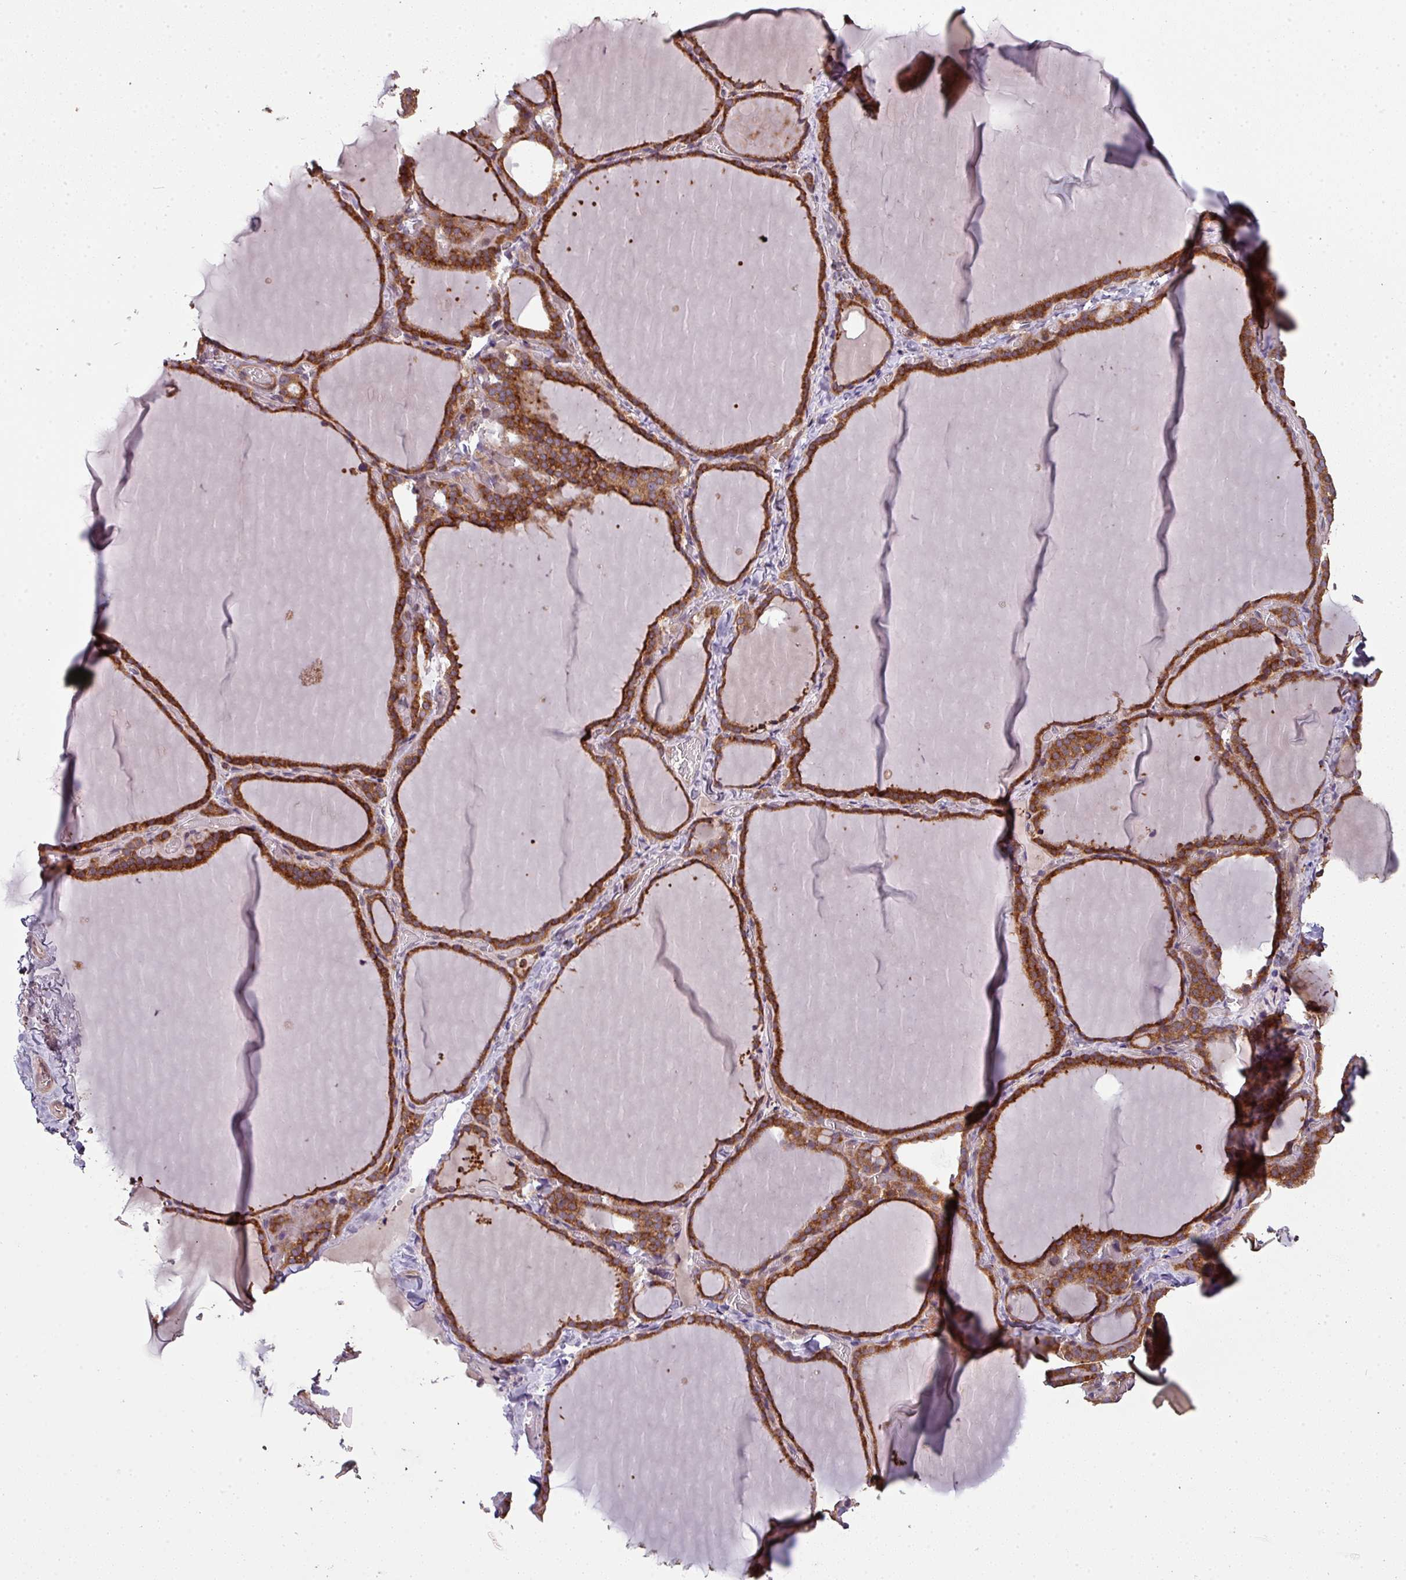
{"staining": {"intensity": "strong", "quantity": "25%-75%", "location": "cytoplasmic/membranous"}, "tissue": "thyroid gland", "cell_type": "Glandular cells", "image_type": "normal", "snomed": [{"axis": "morphology", "description": "Normal tissue, NOS"}, {"axis": "topography", "description": "Thyroid gland"}], "caption": "Benign thyroid gland shows strong cytoplasmic/membranous positivity in about 25%-75% of glandular cells Immunohistochemistry (ihc) stains the protein of interest in brown and the nuclei are stained blue..", "gene": "GSKIP", "patient": {"sex": "female", "age": 22}}